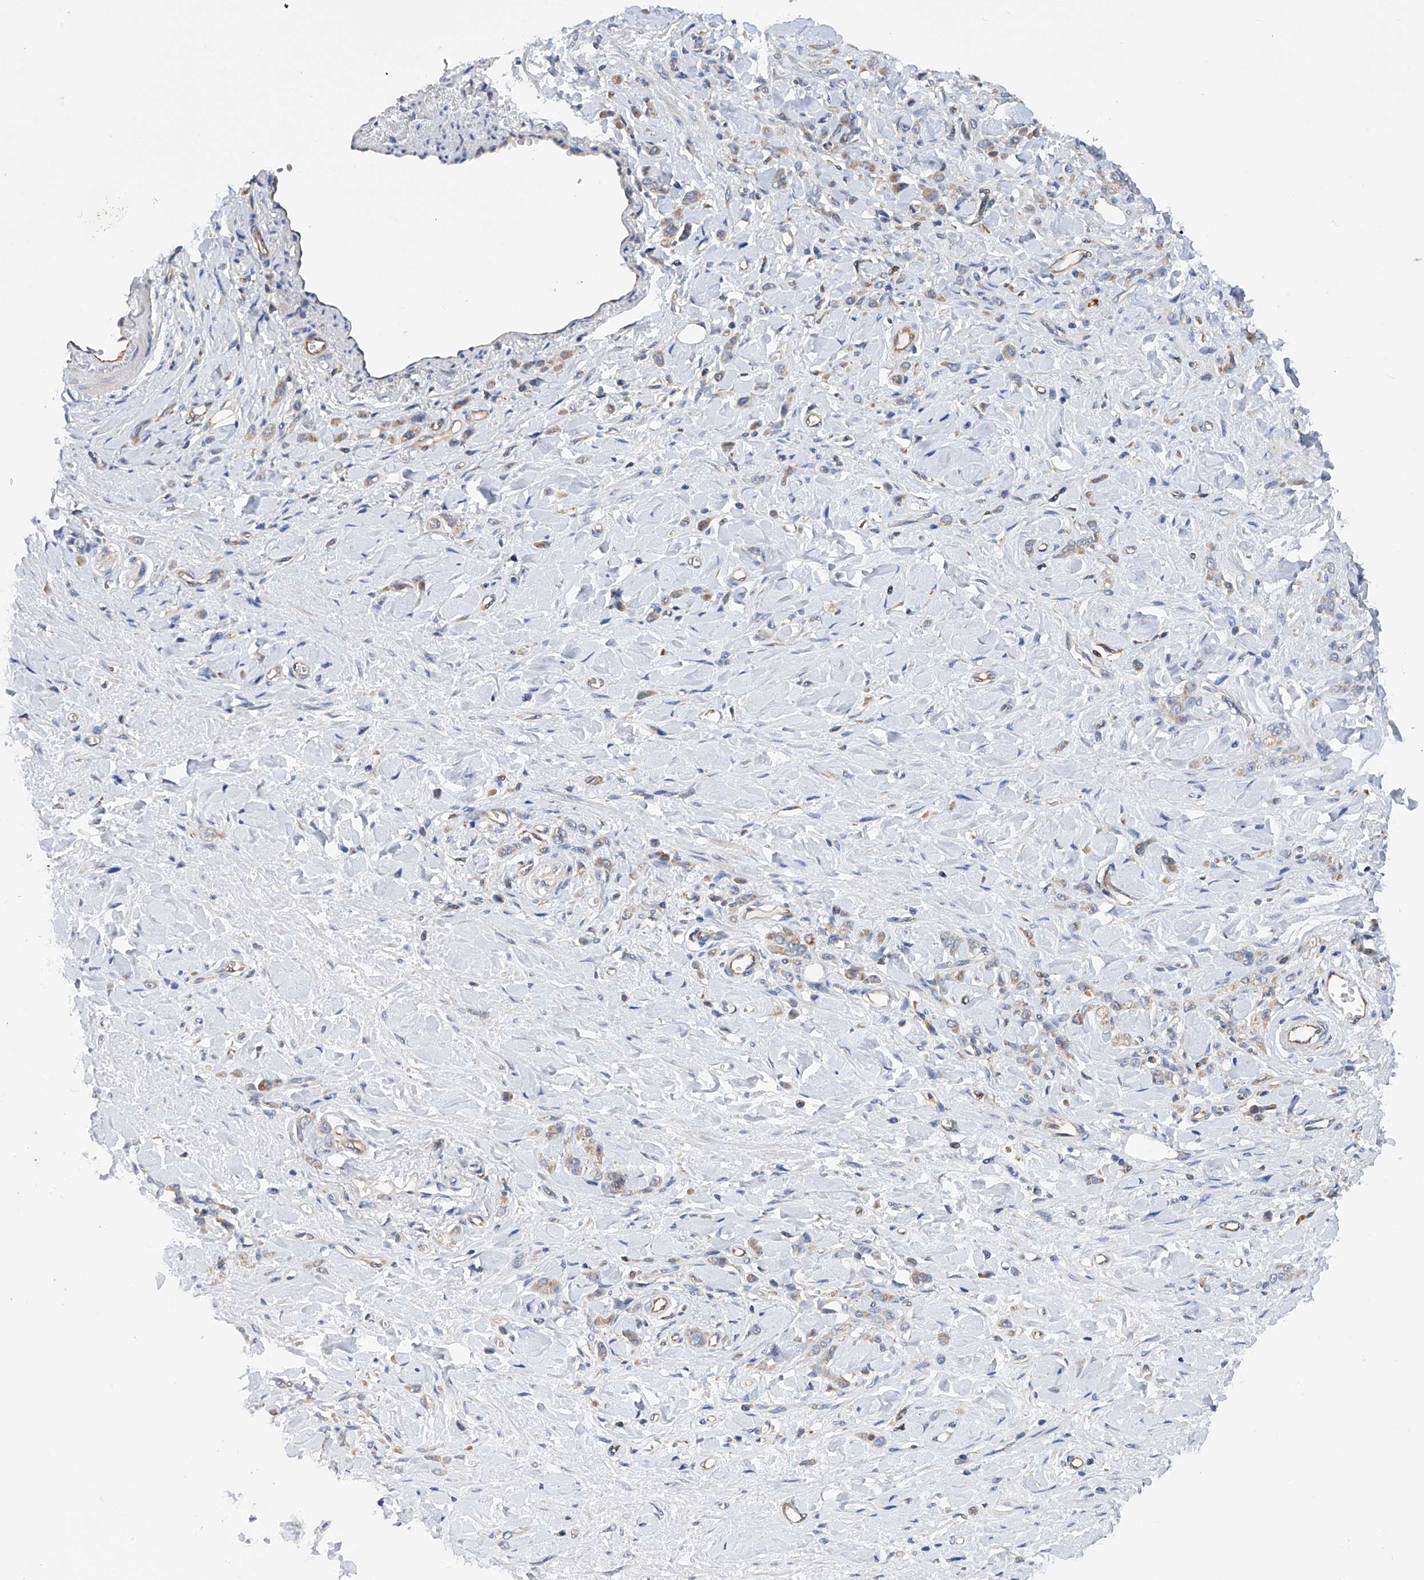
{"staining": {"intensity": "weak", "quantity": "<25%", "location": "cytoplasmic/membranous"}, "tissue": "stomach cancer", "cell_type": "Tumor cells", "image_type": "cancer", "snomed": [{"axis": "morphology", "description": "Normal tissue, NOS"}, {"axis": "morphology", "description": "Adenocarcinoma, NOS"}, {"axis": "topography", "description": "Stomach"}], "caption": "Stomach adenocarcinoma was stained to show a protein in brown. There is no significant expression in tumor cells.", "gene": "SPATA20", "patient": {"sex": "male", "age": 82}}